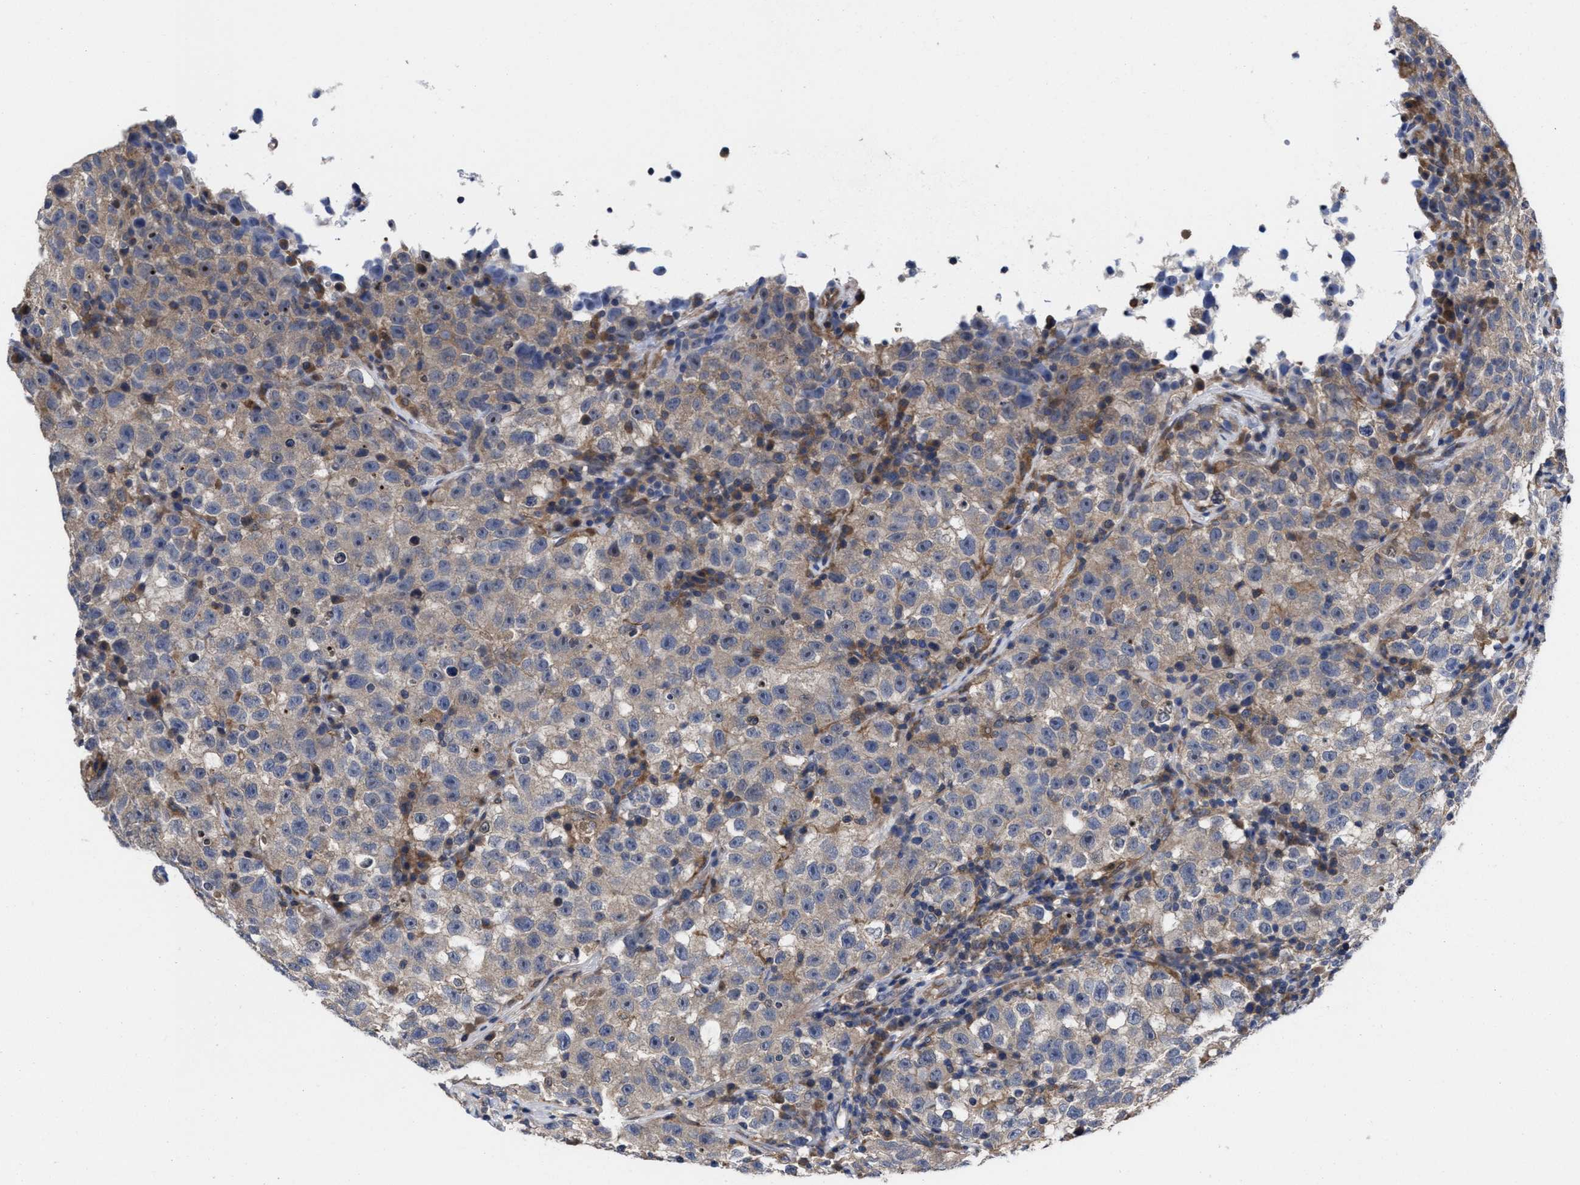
{"staining": {"intensity": "weak", "quantity": "25%-75%", "location": "cytoplasmic/membranous"}, "tissue": "testis cancer", "cell_type": "Tumor cells", "image_type": "cancer", "snomed": [{"axis": "morphology", "description": "Seminoma, NOS"}, {"axis": "topography", "description": "Testis"}], "caption": "The micrograph reveals a brown stain indicating the presence of a protein in the cytoplasmic/membranous of tumor cells in seminoma (testis).", "gene": "TXNDC17", "patient": {"sex": "male", "age": 22}}